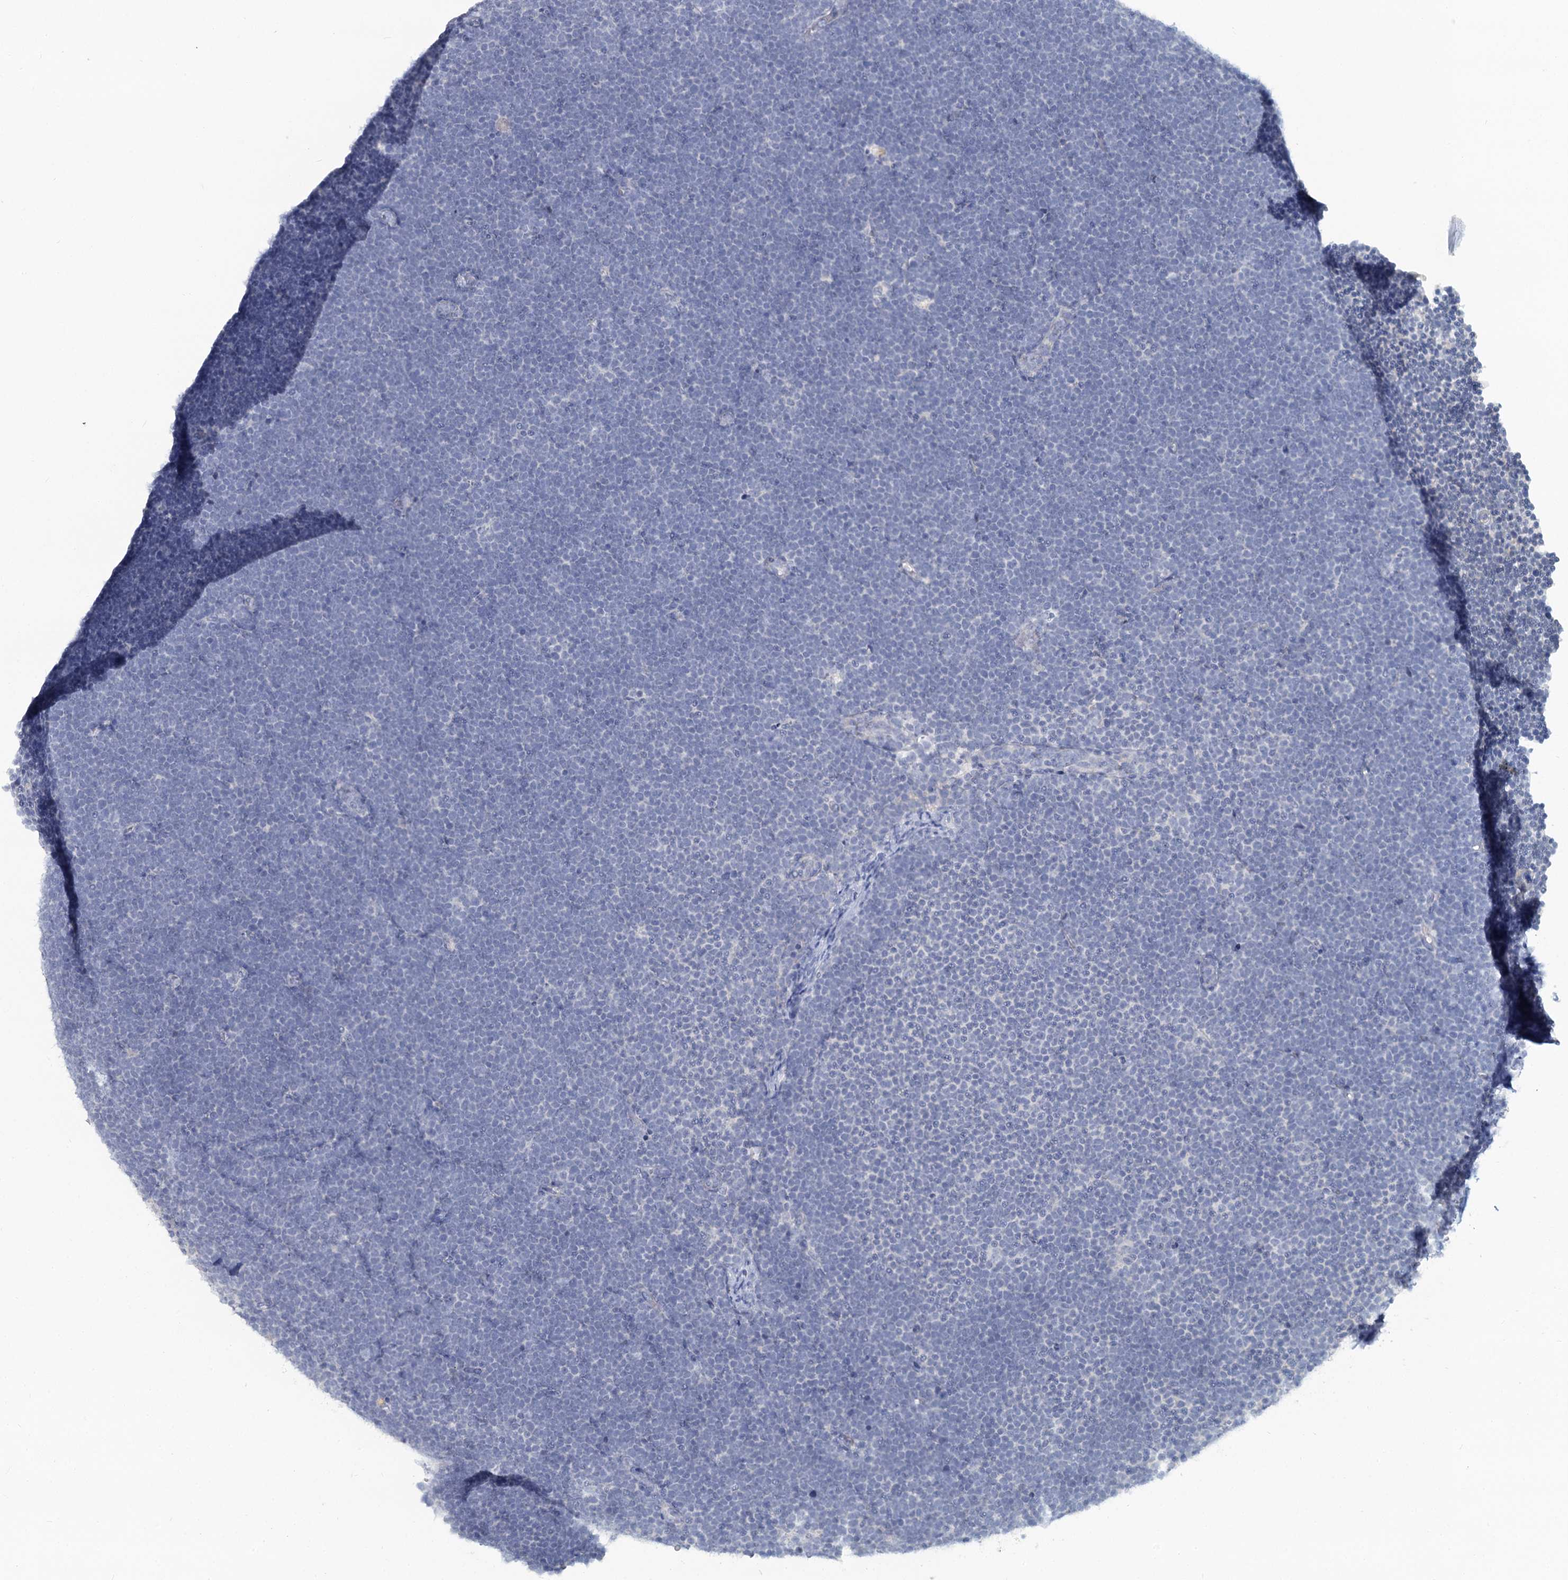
{"staining": {"intensity": "negative", "quantity": "none", "location": "none"}, "tissue": "lymphoma", "cell_type": "Tumor cells", "image_type": "cancer", "snomed": [{"axis": "morphology", "description": "Malignant lymphoma, non-Hodgkin's type, High grade"}, {"axis": "topography", "description": "Lymph node"}], "caption": "An IHC photomicrograph of high-grade malignant lymphoma, non-Hodgkin's type is shown. There is no staining in tumor cells of high-grade malignant lymphoma, non-Hodgkin's type. (DAB immunohistochemistry, high magnification).", "gene": "CHGA", "patient": {"sex": "male", "age": 13}}